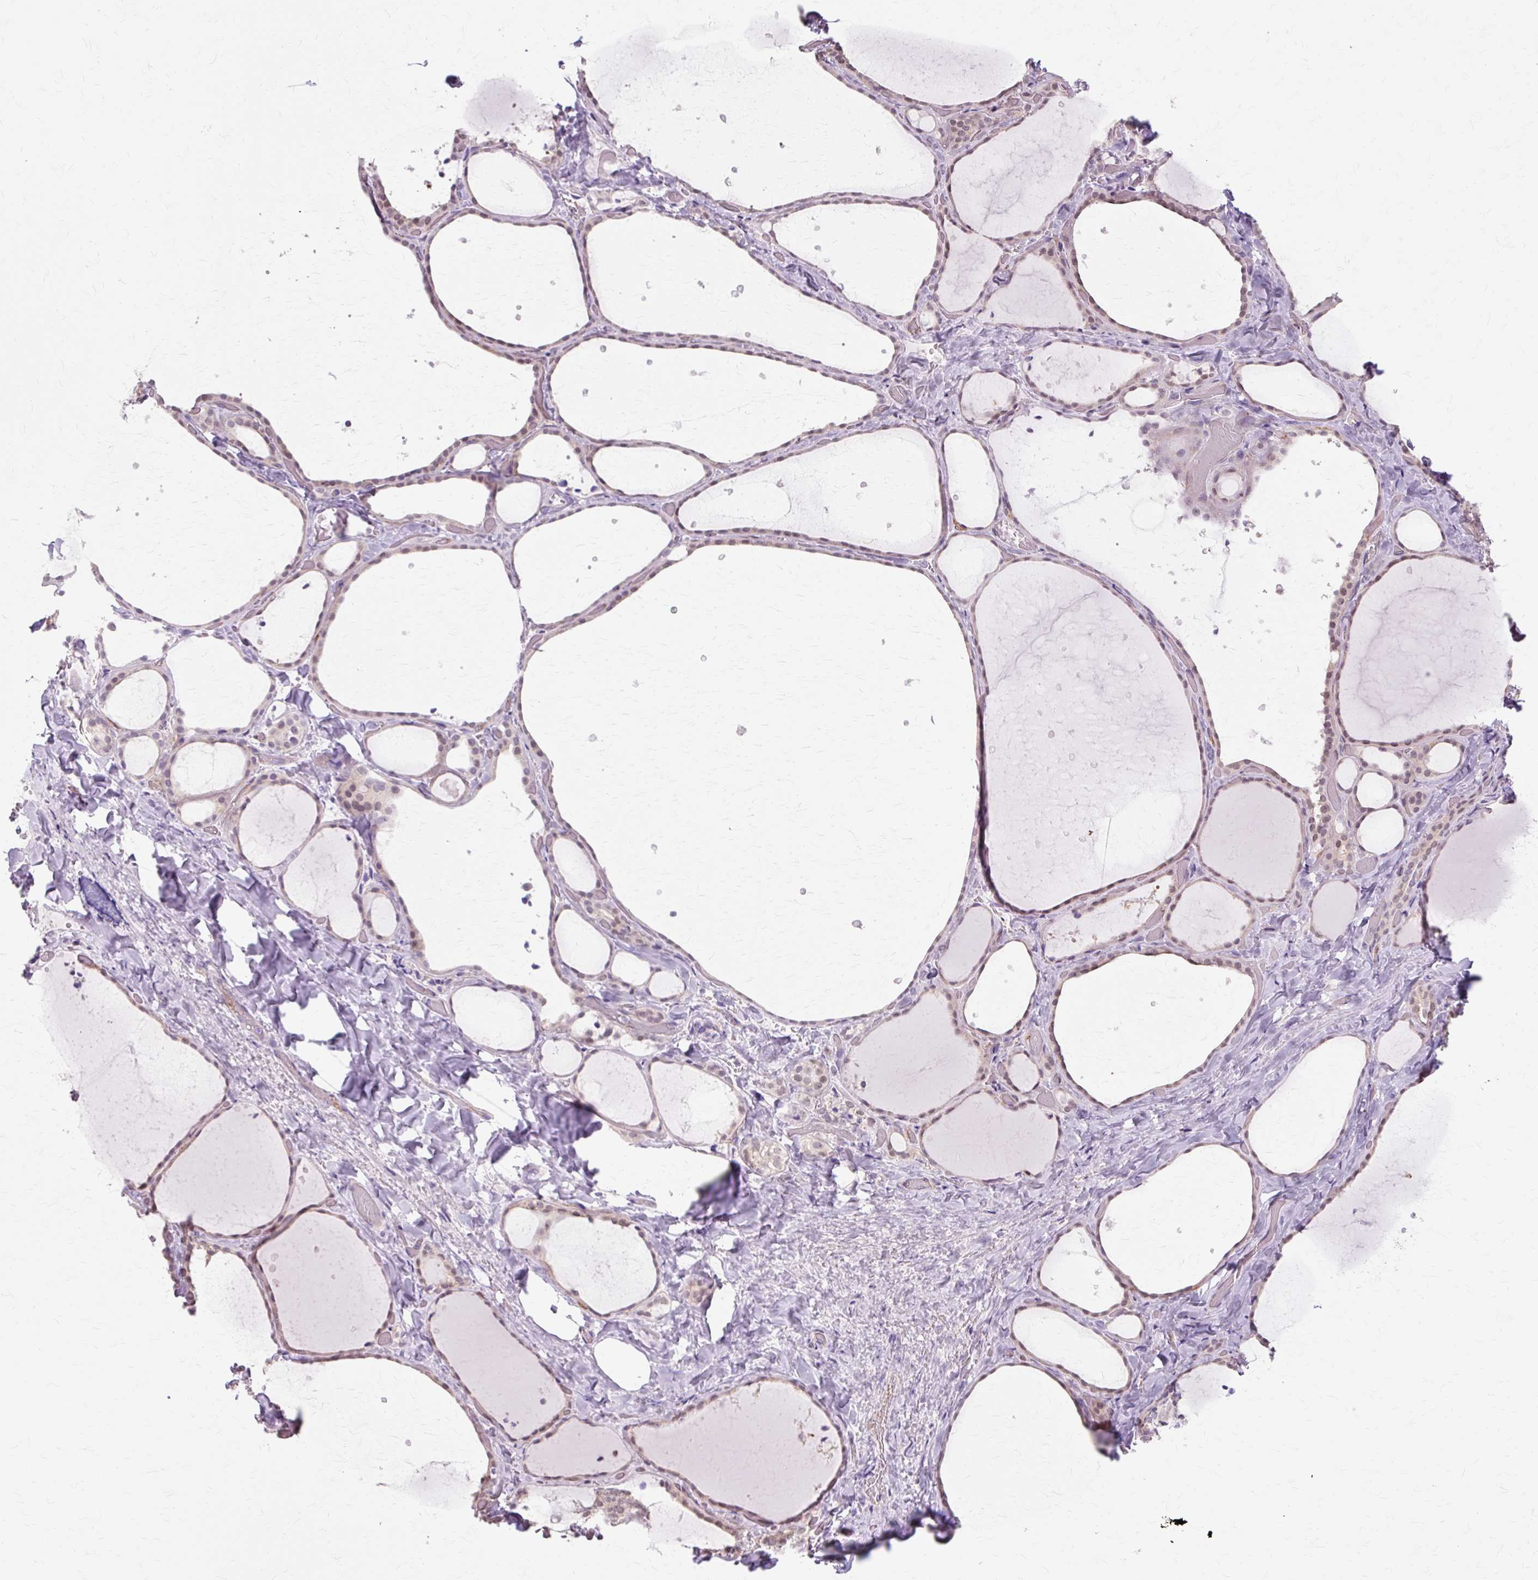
{"staining": {"intensity": "moderate", "quantity": "25%-75%", "location": "nuclear"}, "tissue": "thyroid gland", "cell_type": "Glandular cells", "image_type": "normal", "snomed": [{"axis": "morphology", "description": "Normal tissue, NOS"}, {"axis": "topography", "description": "Thyroid gland"}], "caption": "Thyroid gland stained with DAB (3,3'-diaminobenzidine) immunohistochemistry demonstrates medium levels of moderate nuclear expression in approximately 25%-75% of glandular cells. The staining is performed using DAB brown chromogen to label protein expression. The nuclei are counter-stained blue using hematoxylin.", "gene": "ZNF35", "patient": {"sex": "female", "age": 36}}